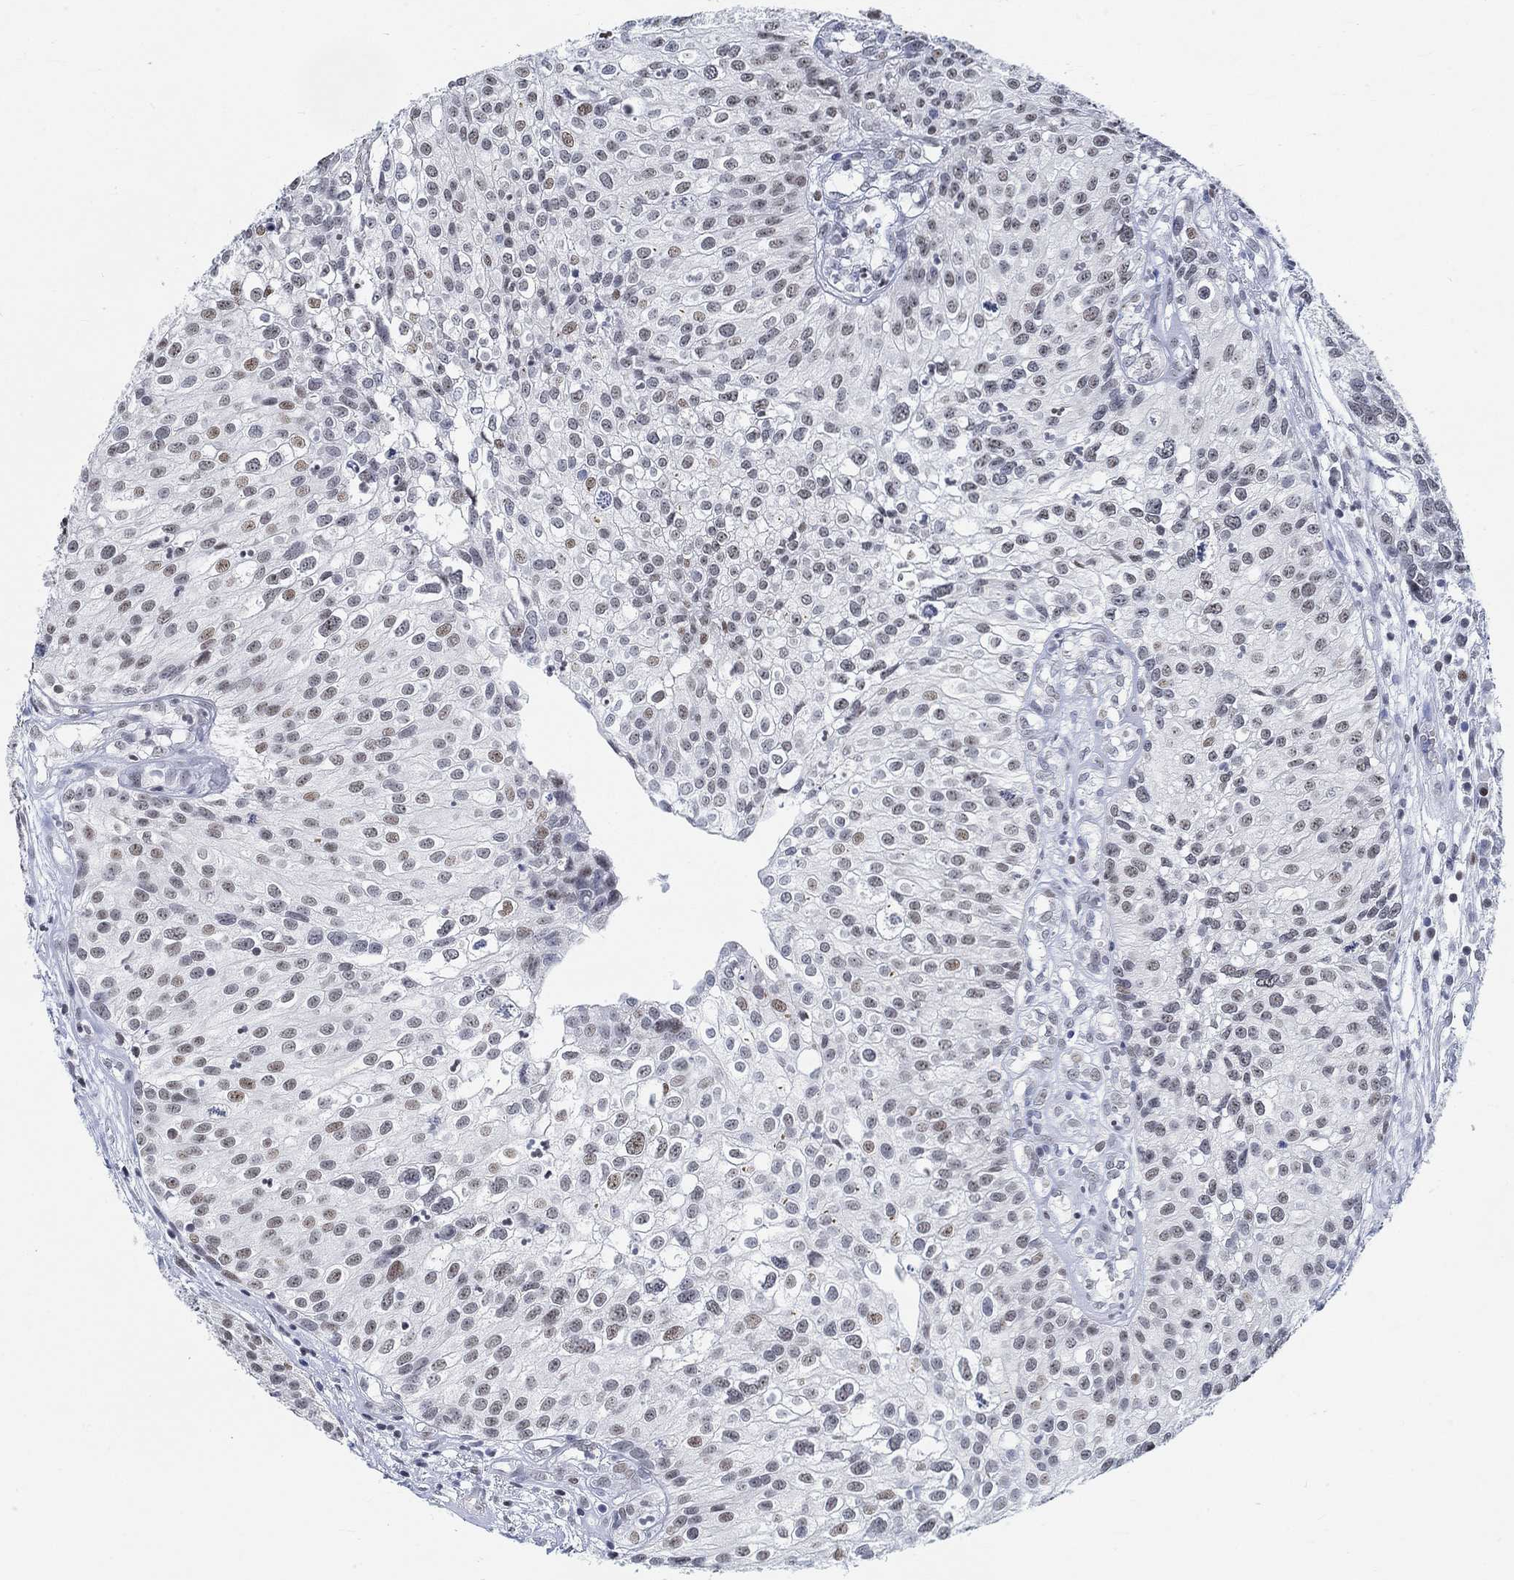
{"staining": {"intensity": "weak", "quantity": "25%-75%", "location": "nuclear"}, "tissue": "urothelial cancer", "cell_type": "Tumor cells", "image_type": "cancer", "snomed": [{"axis": "morphology", "description": "Urothelial carcinoma, High grade"}, {"axis": "topography", "description": "Urinary bladder"}], "caption": "Immunohistochemistry (IHC) histopathology image of human urothelial cancer stained for a protein (brown), which demonstrates low levels of weak nuclear expression in approximately 25%-75% of tumor cells.", "gene": "KCNH8", "patient": {"sex": "female", "age": 79}}